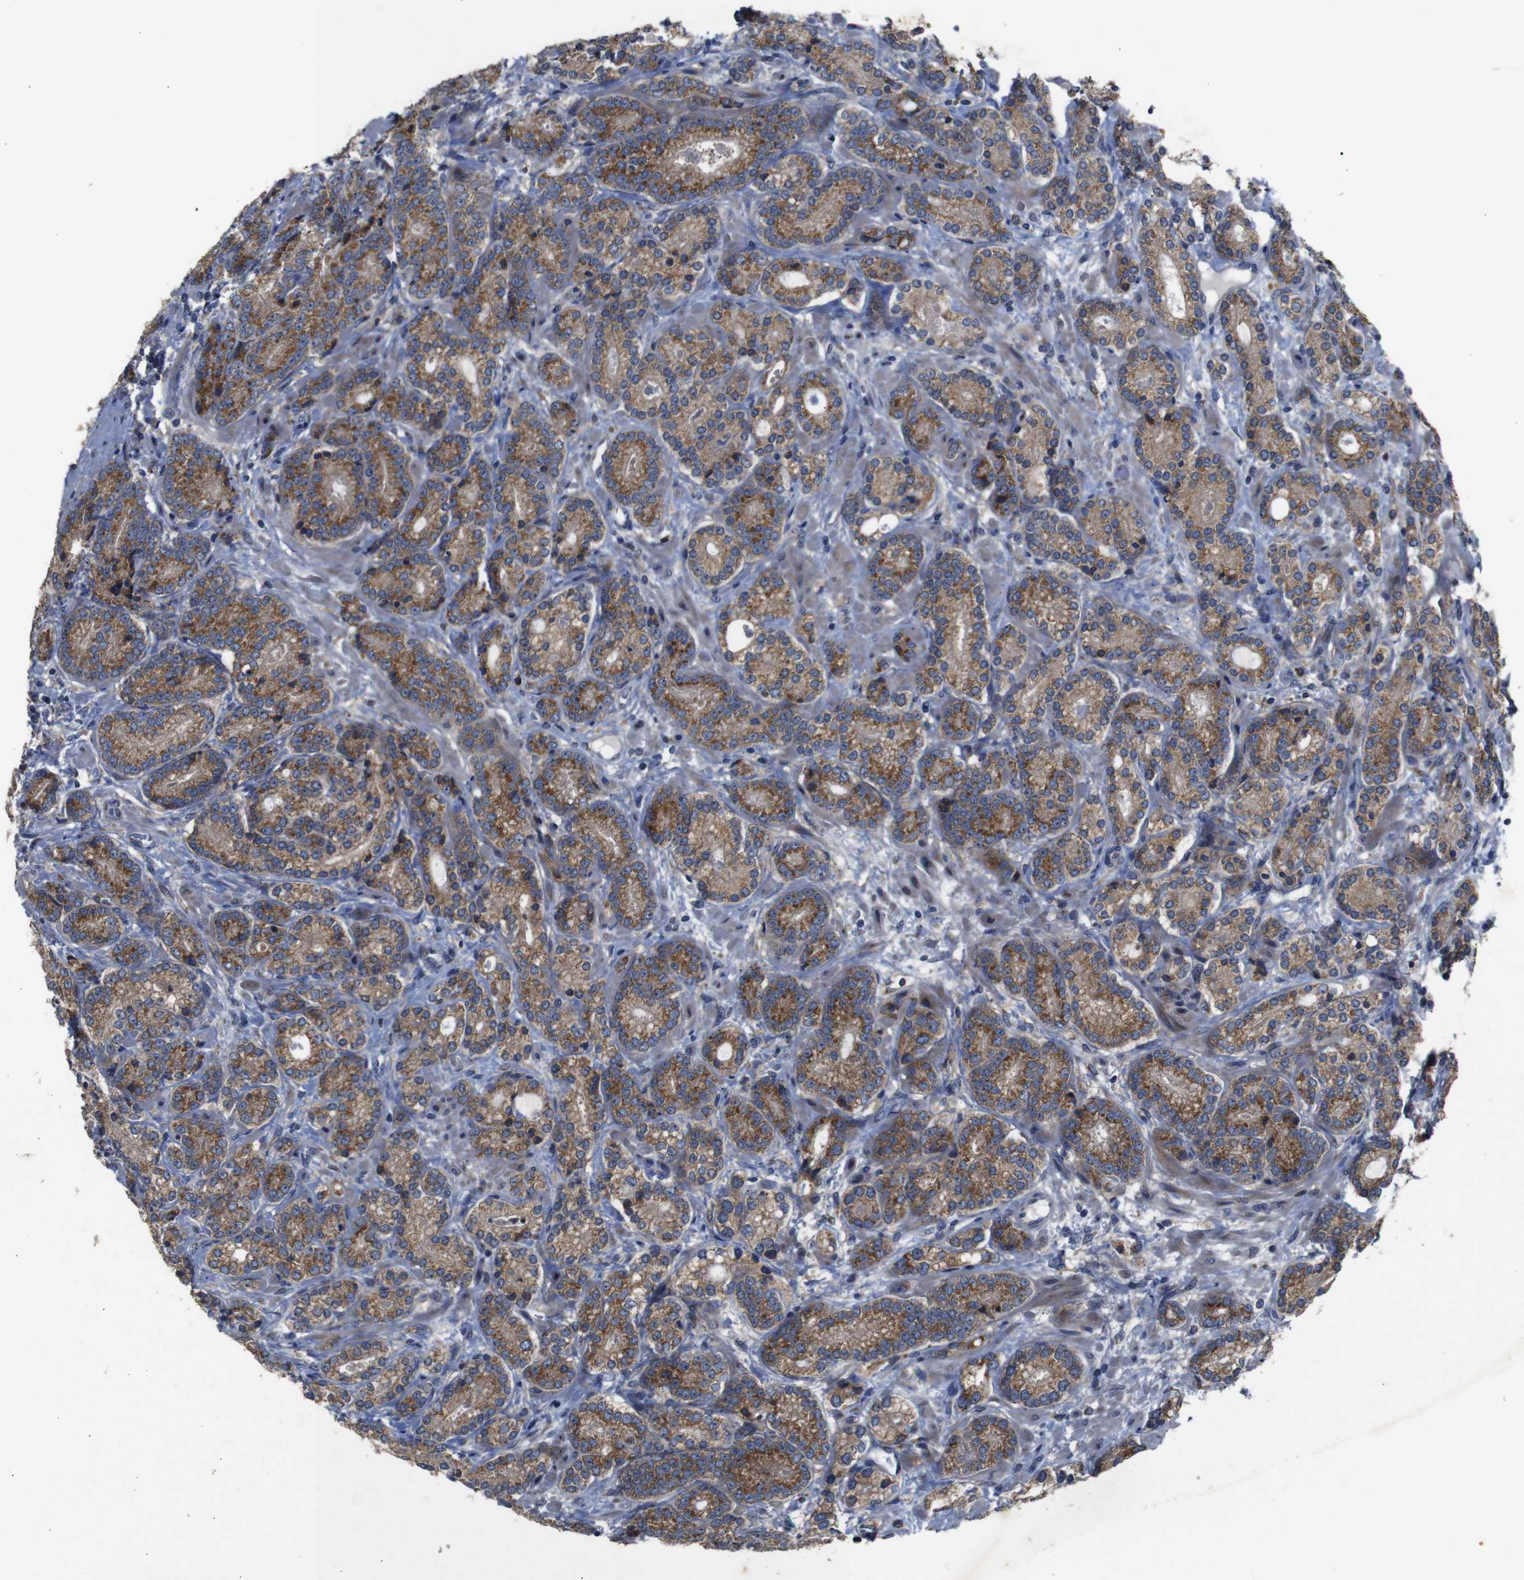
{"staining": {"intensity": "moderate", "quantity": ">75%", "location": "cytoplasmic/membranous"}, "tissue": "prostate cancer", "cell_type": "Tumor cells", "image_type": "cancer", "snomed": [{"axis": "morphology", "description": "Adenocarcinoma, High grade"}, {"axis": "topography", "description": "Prostate"}], "caption": "Prostate cancer (adenocarcinoma (high-grade)) stained with DAB immunohistochemistry (IHC) demonstrates medium levels of moderate cytoplasmic/membranous positivity in approximately >75% of tumor cells.", "gene": "CHST10", "patient": {"sex": "male", "age": 61}}